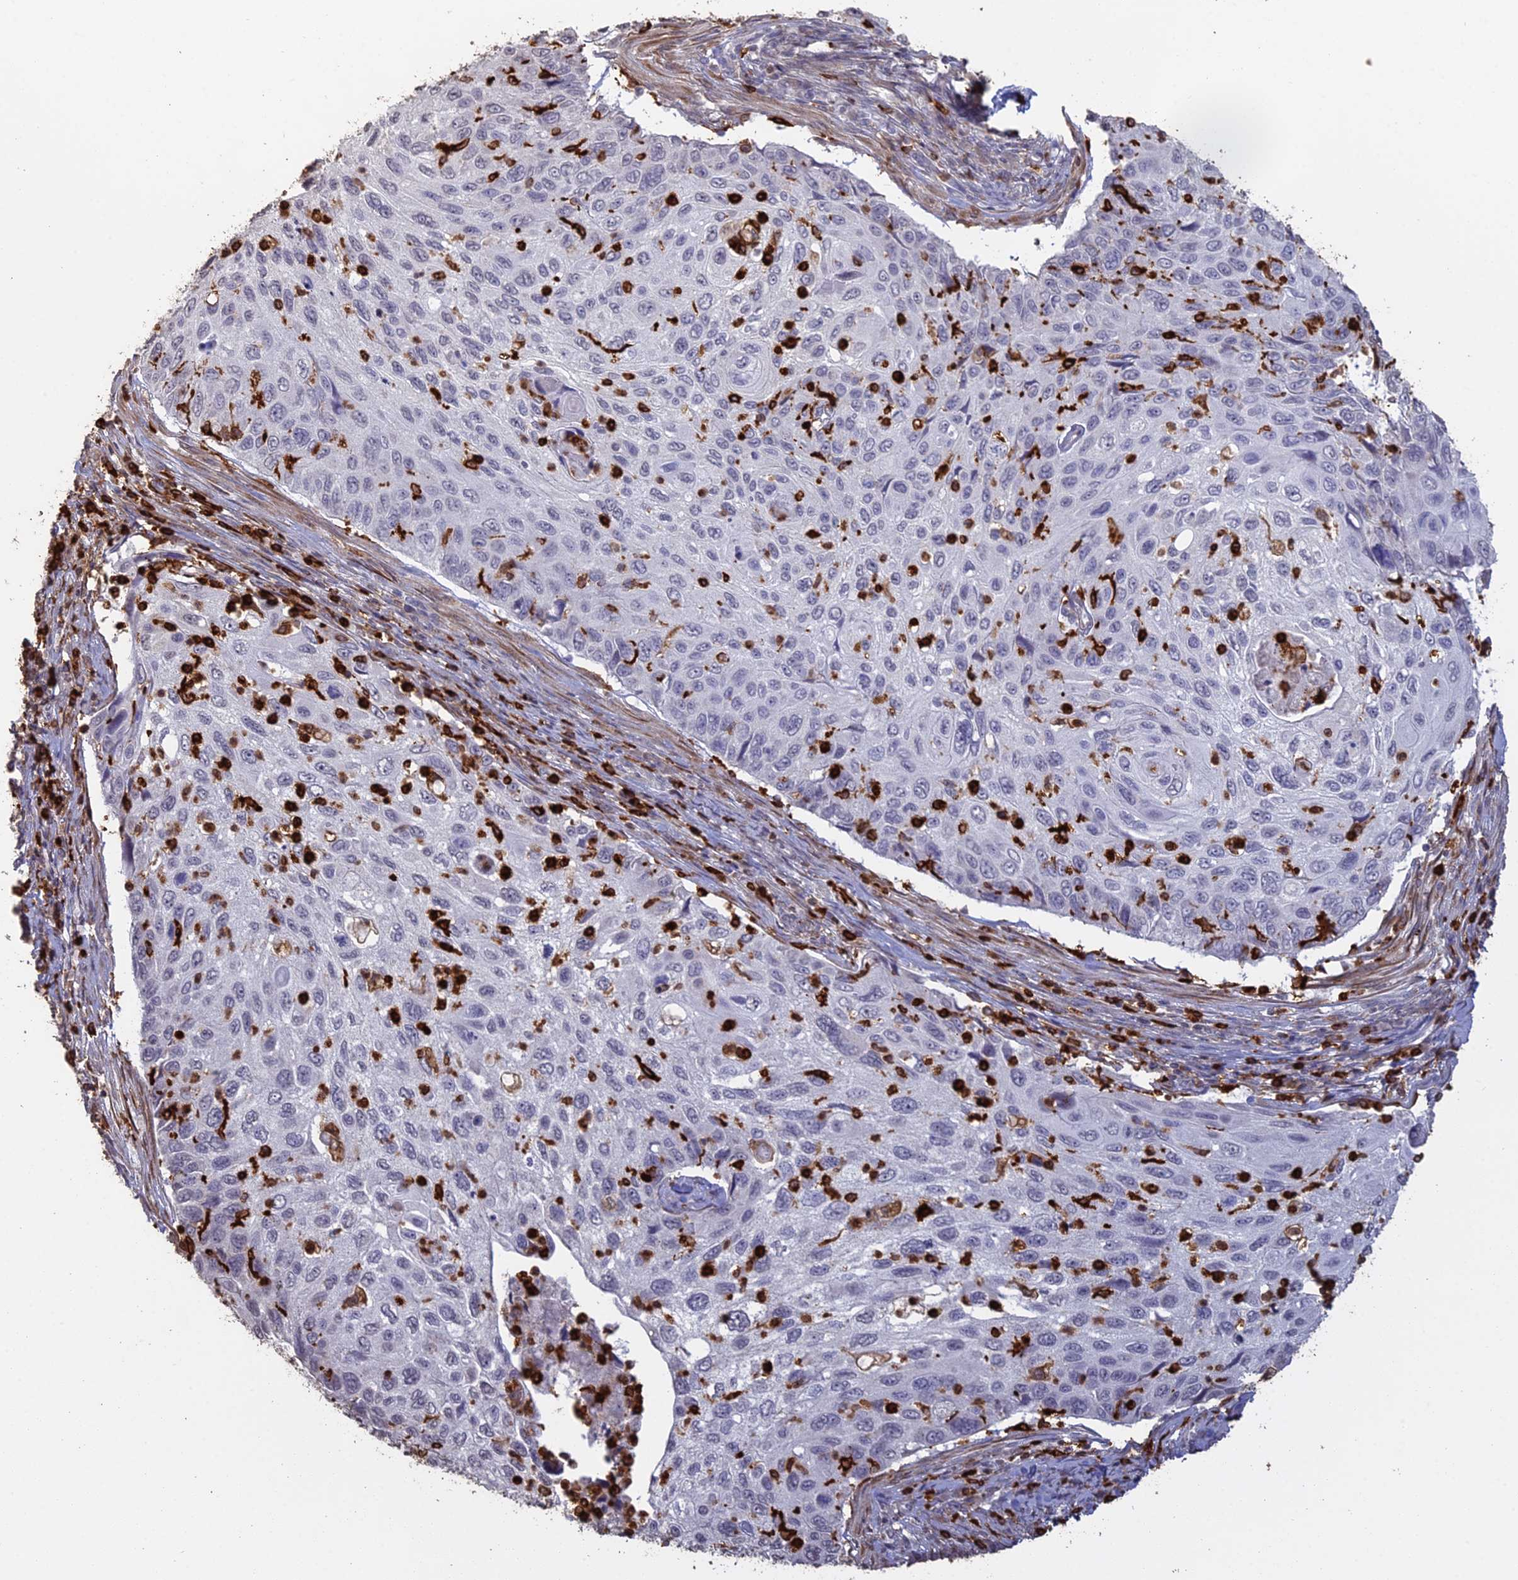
{"staining": {"intensity": "negative", "quantity": "none", "location": "none"}, "tissue": "cervical cancer", "cell_type": "Tumor cells", "image_type": "cancer", "snomed": [{"axis": "morphology", "description": "Squamous cell carcinoma, NOS"}, {"axis": "topography", "description": "Cervix"}], "caption": "High power microscopy photomicrograph of an immunohistochemistry photomicrograph of squamous cell carcinoma (cervical), revealing no significant expression in tumor cells.", "gene": "APOBR", "patient": {"sex": "female", "age": 70}}